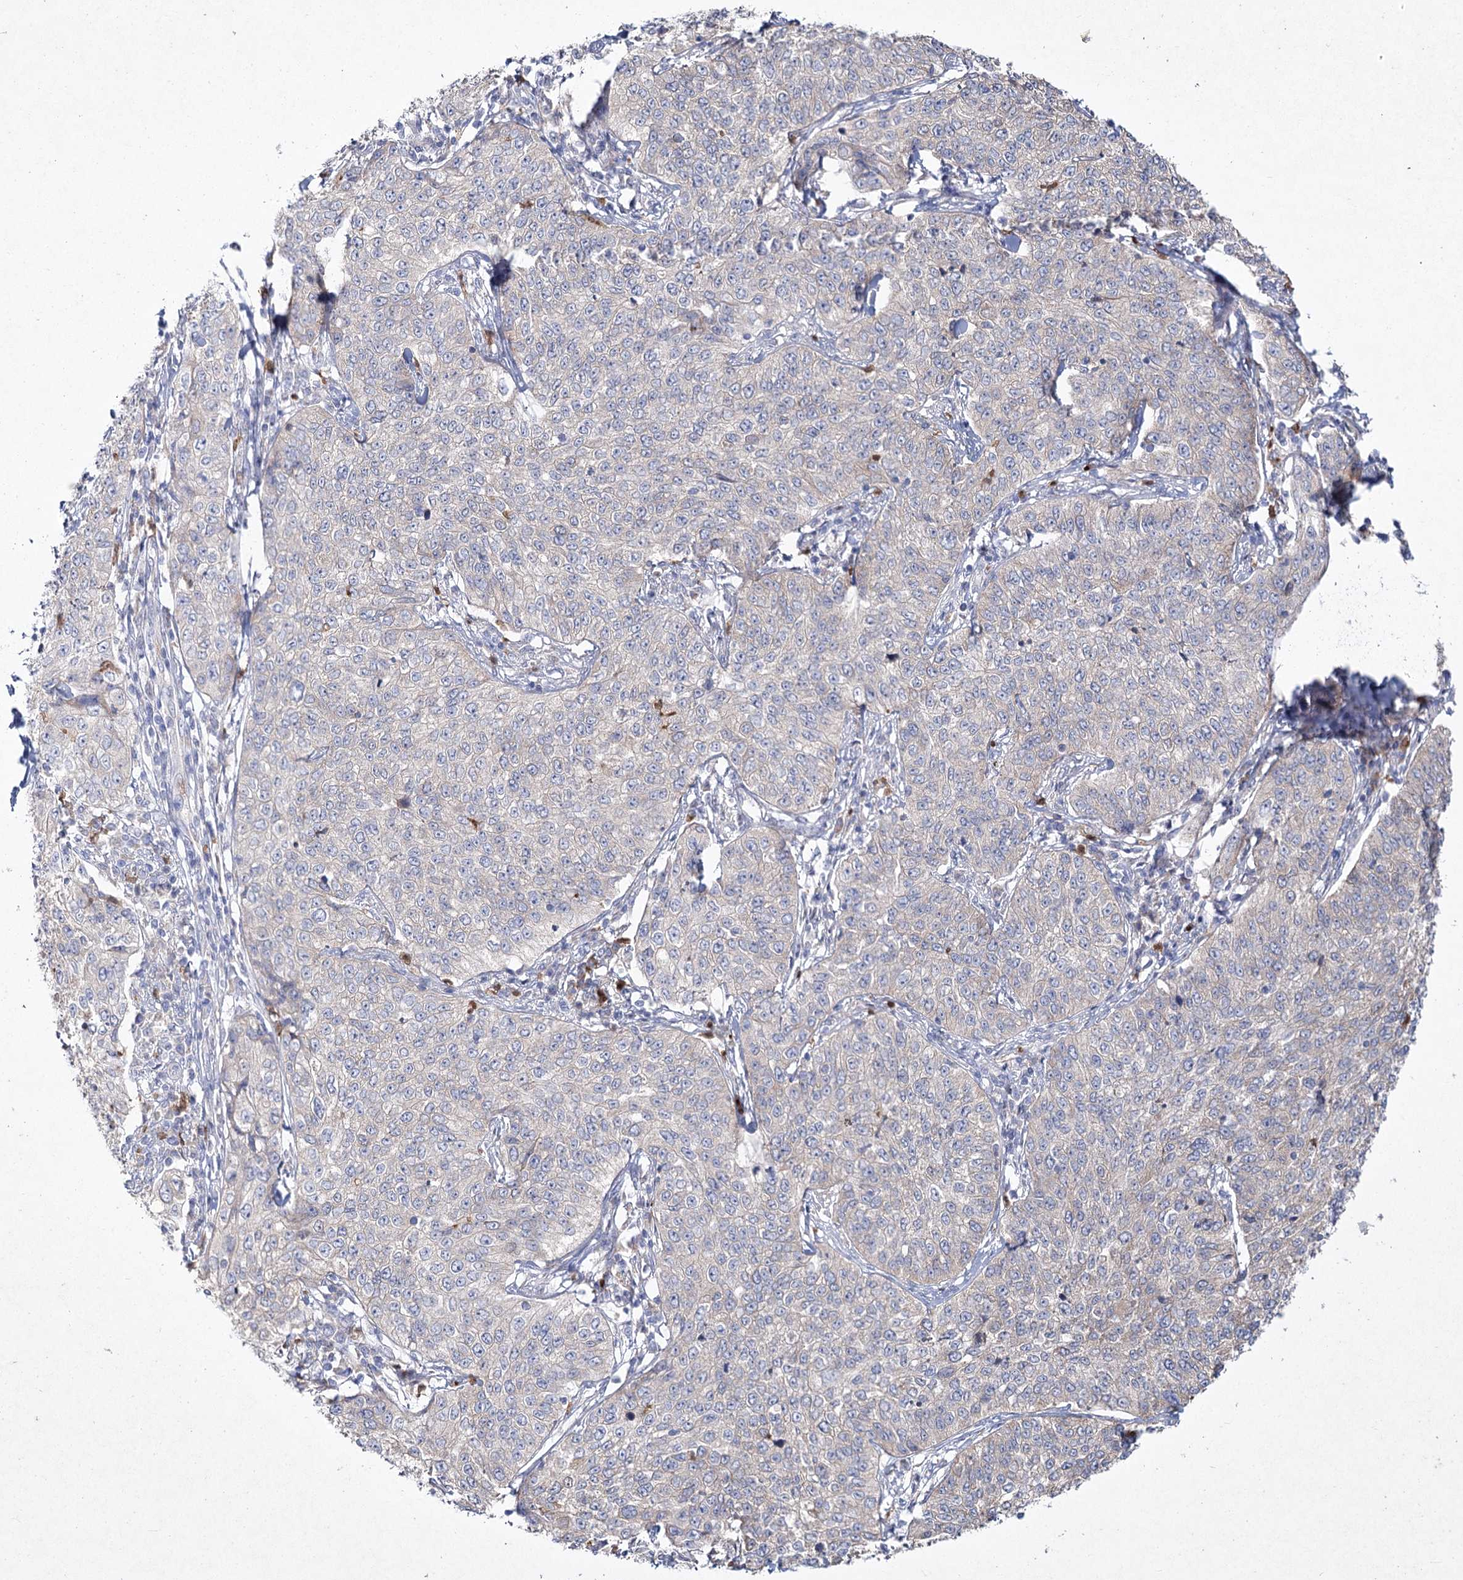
{"staining": {"intensity": "negative", "quantity": "none", "location": "none"}, "tissue": "cervical cancer", "cell_type": "Tumor cells", "image_type": "cancer", "snomed": [{"axis": "morphology", "description": "Squamous cell carcinoma, NOS"}, {"axis": "topography", "description": "Cervix"}], "caption": "This is an immunohistochemistry micrograph of cervical squamous cell carcinoma. There is no staining in tumor cells.", "gene": "NIPAL4", "patient": {"sex": "female", "age": 35}}